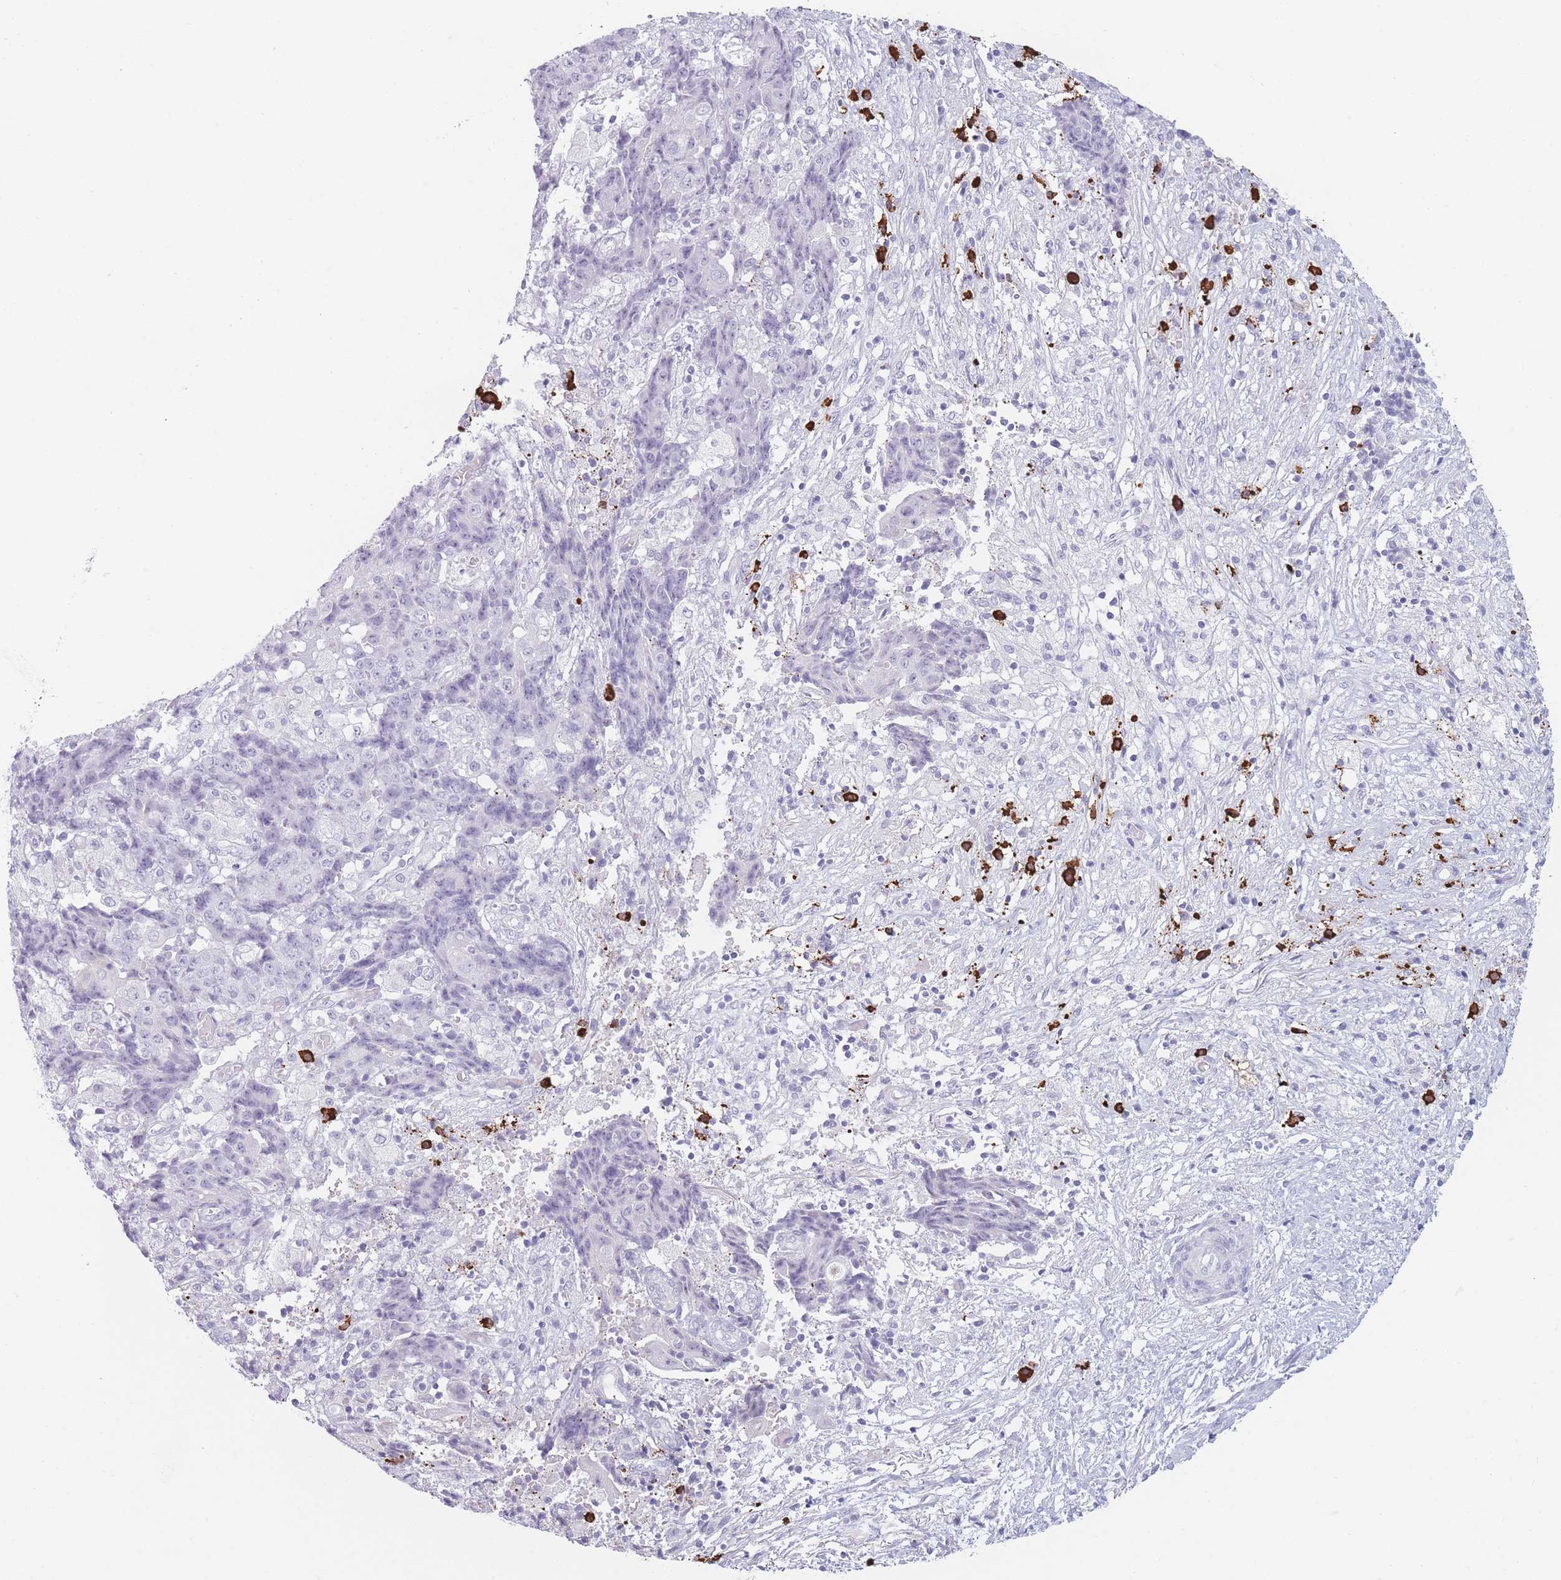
{"staining": {"intensity": "negative", "quantity": "none", "location": "none"}, "tissue": "ovarian cancer", "cell_type": "Tumor cells", "image_type": "cancer", "snomed": [{"axis": "morphology", "description": "Carcinoma, endometroid"}, {"axis": "topography", "description": "Ovary"}], "caption": "A histopathology image of ovarian cancer stained for a protein displays no brown staining in tumor cells.", "gene": "PLEKHG2", "patient": {"sex": "female", "age": 42}}